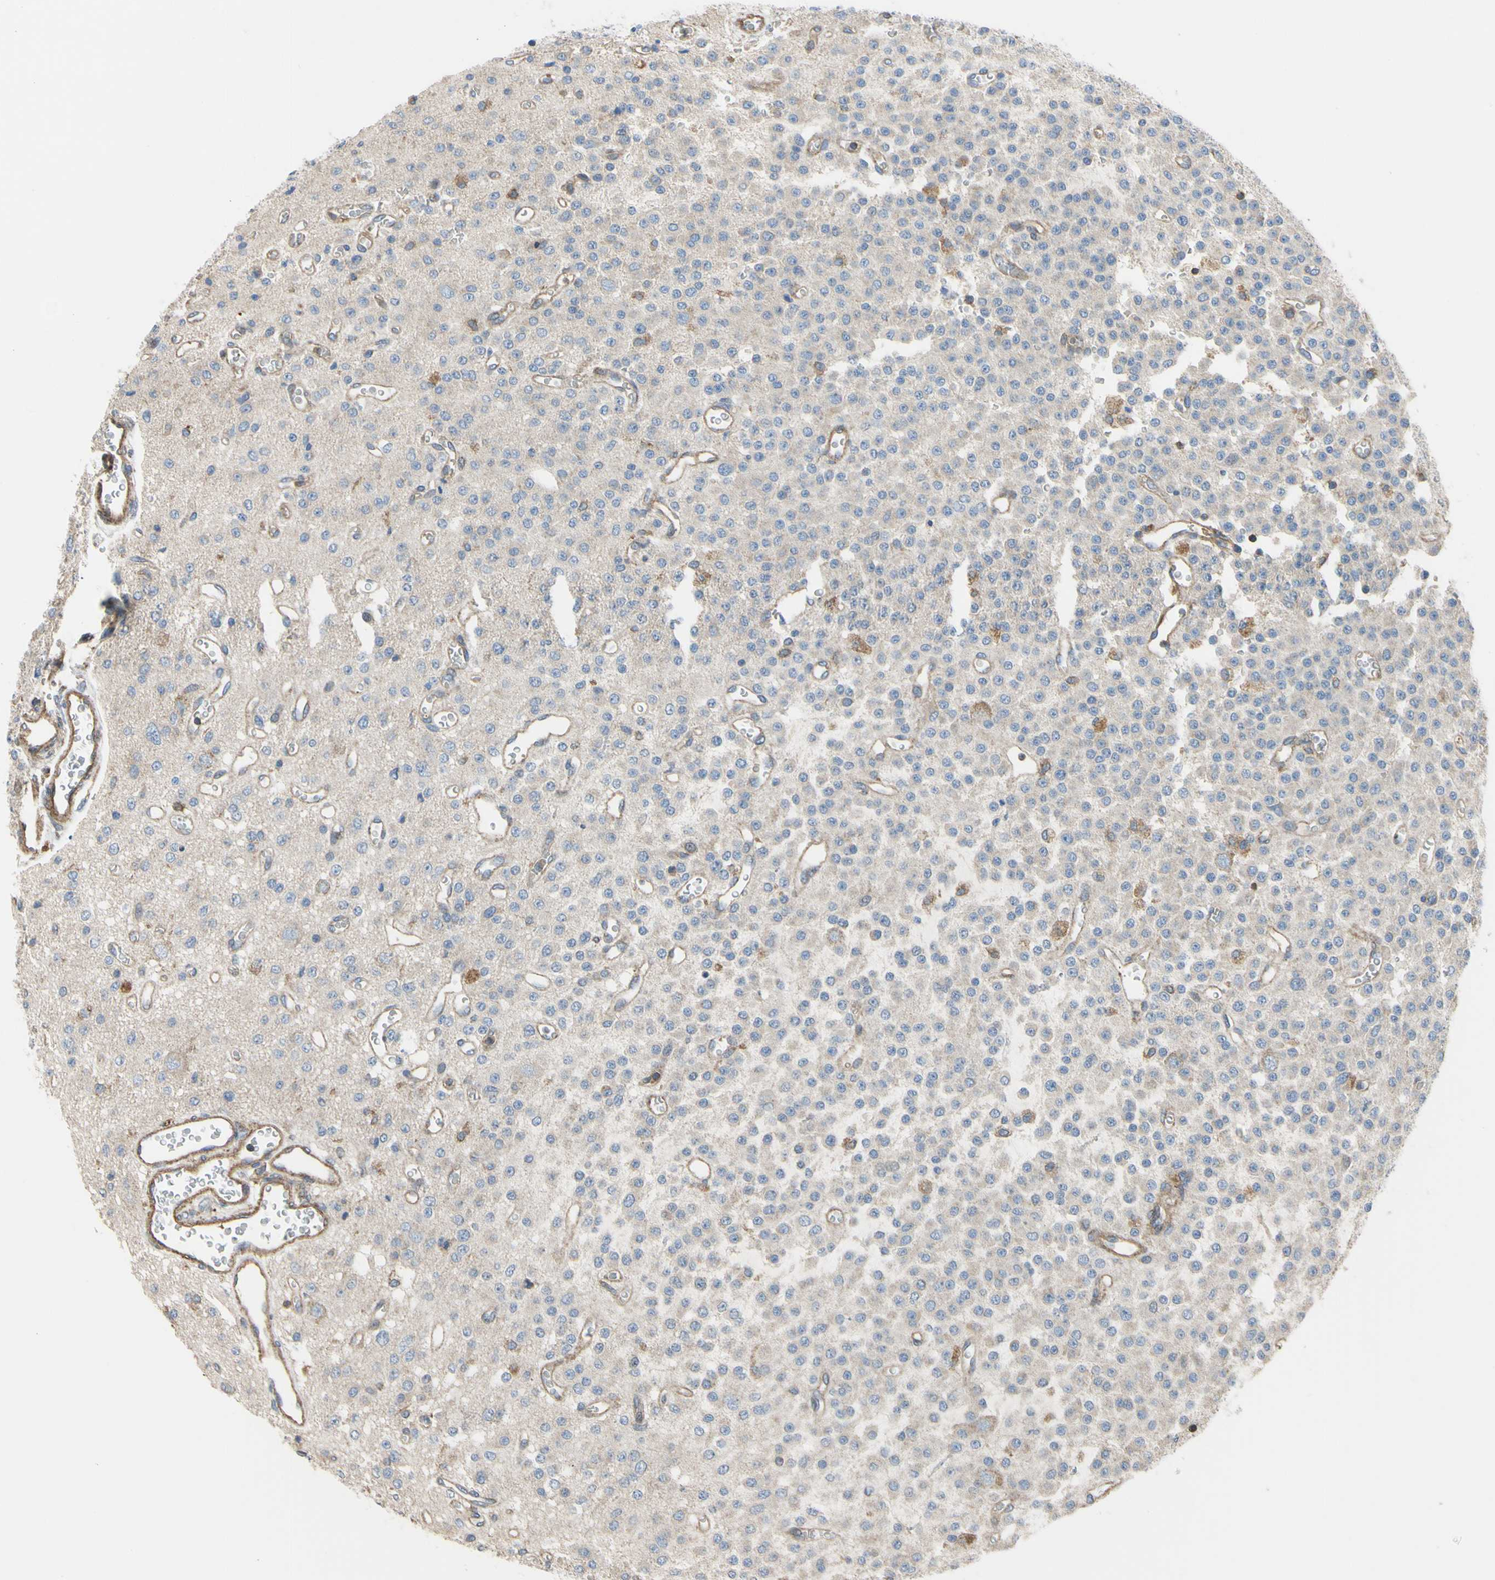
{"staining": {"intensity": "moderate", "quantity": "<25%", "location": "cytoplasmic/membranous"}, "tissue": "glioma", "cell_type": "Tumor cells", "image_type": "cancer", "snomed": [{"axis": "morphology", "description": "Glioma, malignant, Low grade"}, {"axis": "topography", "description": "Brain"}], "caption": "A high-resolution micrograph shows IHC staining of glioma, which displays moderate cytoplasmic/membranous positivity in approximately <25% of tumor cells.", "gene": "BECN1", "patient": {"sex": "male", "age": 38}}